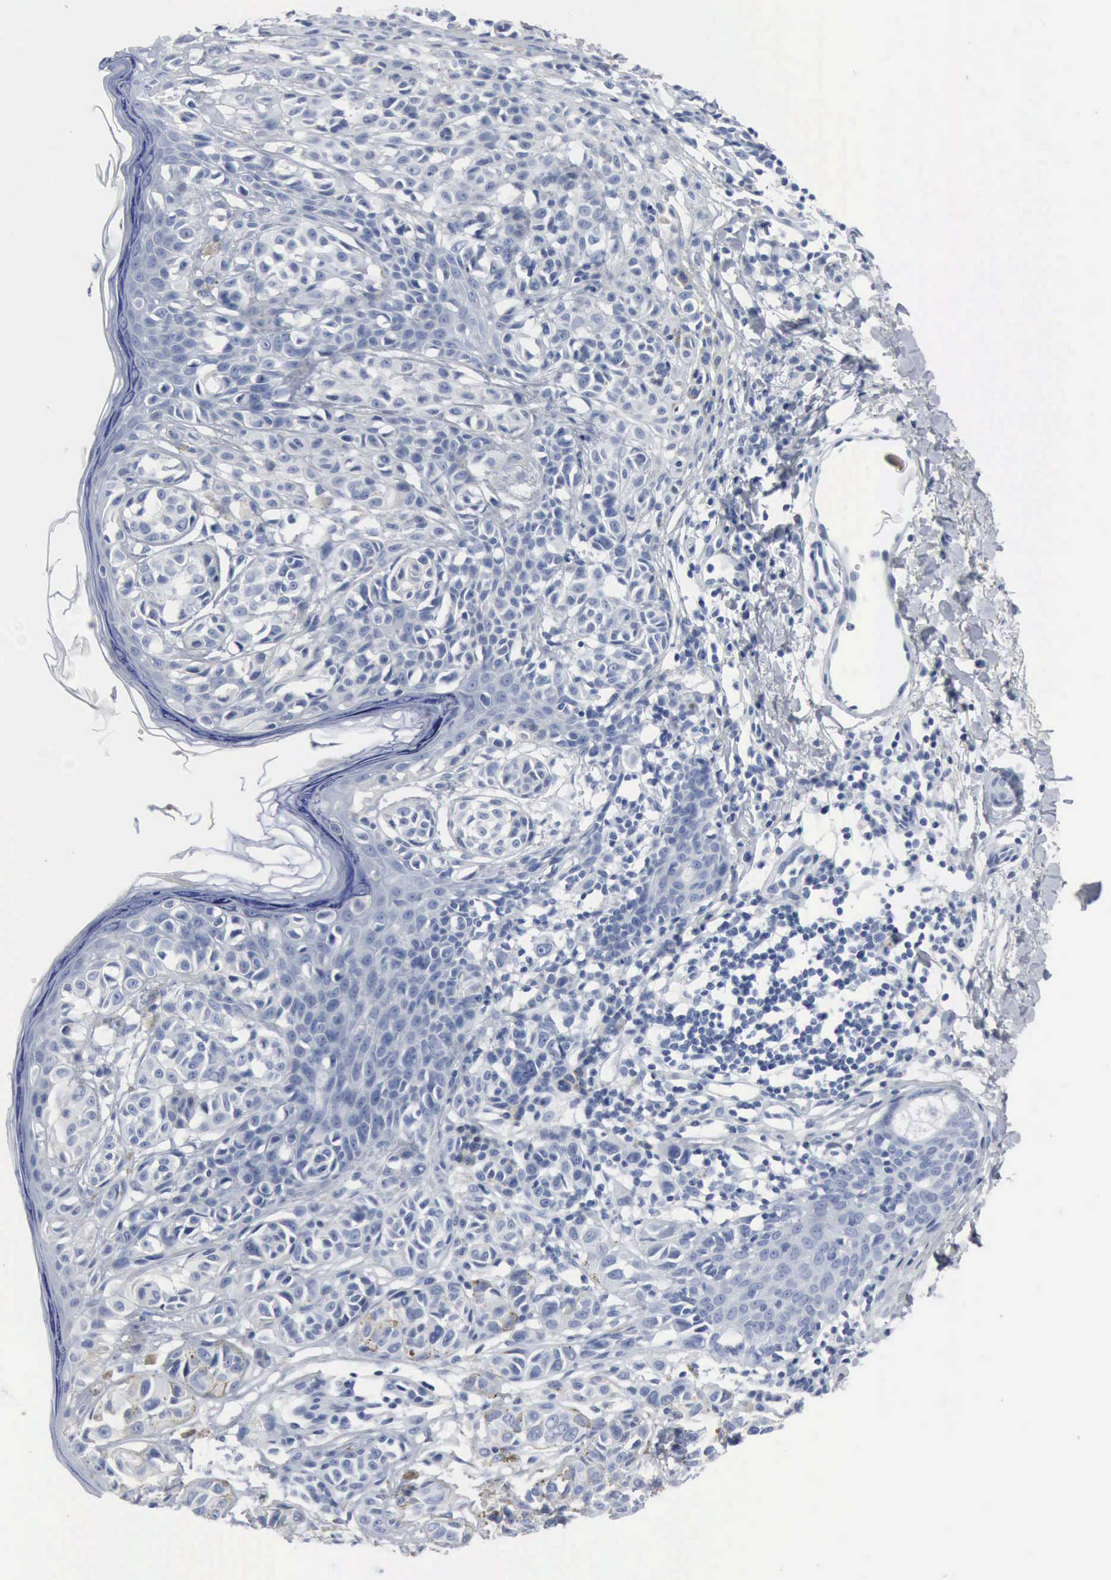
{"staining": {"intensity": "negative", "quantity": "none", "location": "none"}, "tissue": "melanoma", "cell_type": "Tumor cells", "image_type": "cancer", "snomed": [{"axis": "morphology", "description": "Malignant melanoma, NOS"}, {"axis": "topography", "description": "Skin"}], "caption": "Immunohistochemical staining of melanoma exhibits no significant expression in tumor cells.", "gene": "DMD", "patient": {"sex": "male", "age": 40}}